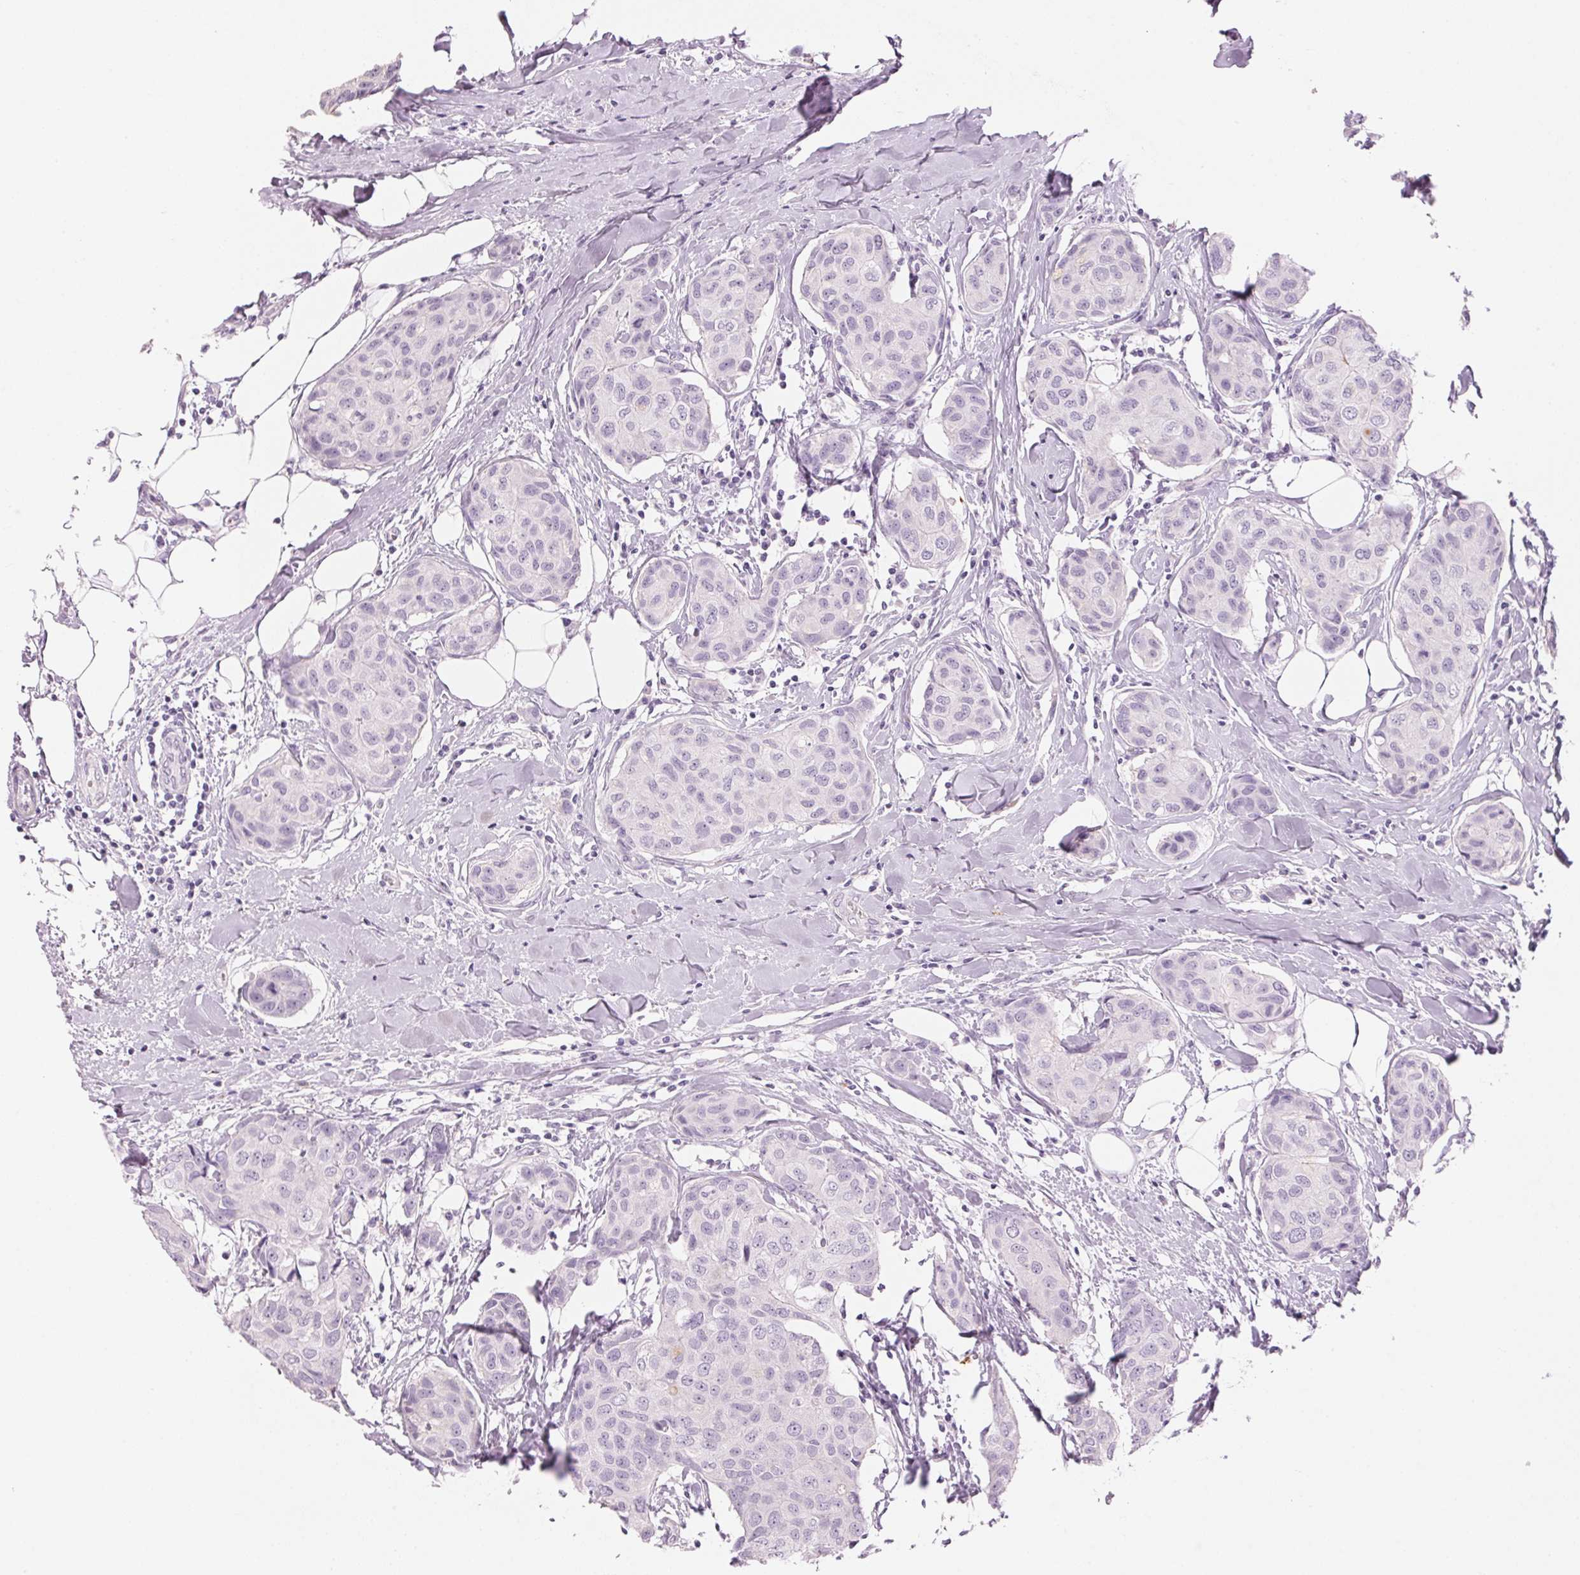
{"staining": {"intensity": "negative", "quantity": "none", "location": "none"}, "tissue": "breast cancer", "cell_type": "Tumor cells", "image_type": "cancer", "snomed": [{"axis": "morphology", "description": "Duct carcinoma"}, {"axis": "topography", "description": "Breast"}], "caption": "Photomicrograph shows no significant protein staining in tumor cells of breast cancer.", "gene": "KLK7", "patient": {"sex": "female", "age": 80}}